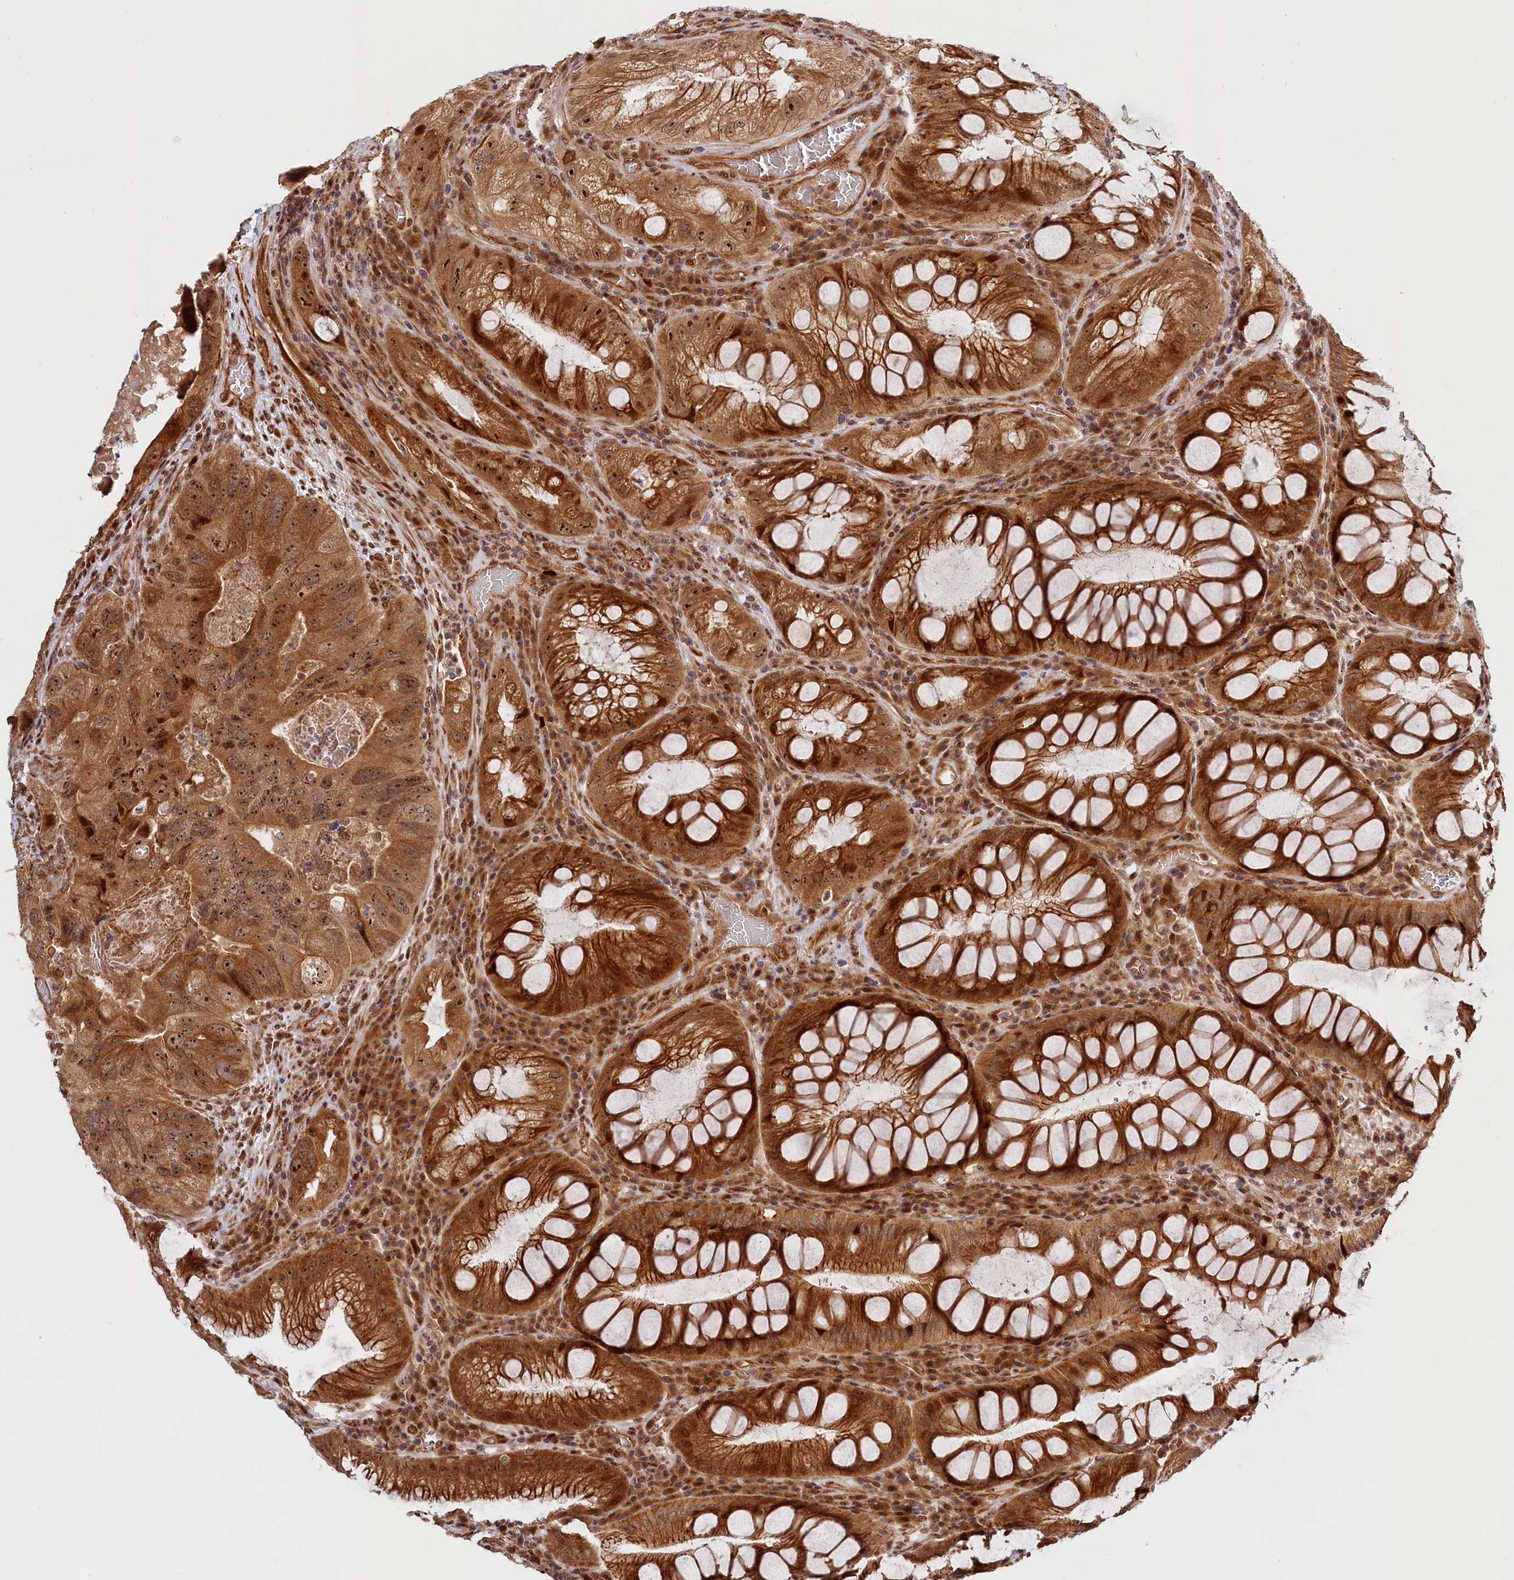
{"staining": {"intensity": "moderate", "quantity": ">75%", "location": "cytoplasmic/membranous,nuclear"}, "tissue": "colorectal cancer", "cell_type": "Tumor cells", "image_type": "cancer", "snomed": [{"axis": "morphology", "description": "Adenocarcinoma, NOS"}, {"axis": "topography", "description": "Rectum"}], "caption": "About >75% of tumor cells in colorectal cancer display moderate cytoplasmic/membranous and nuclear protein positivity as visualized by brown immunohistochemical staining.", "gene": "ANKRD24", "patient": {"sex": "male", "age": 63}}